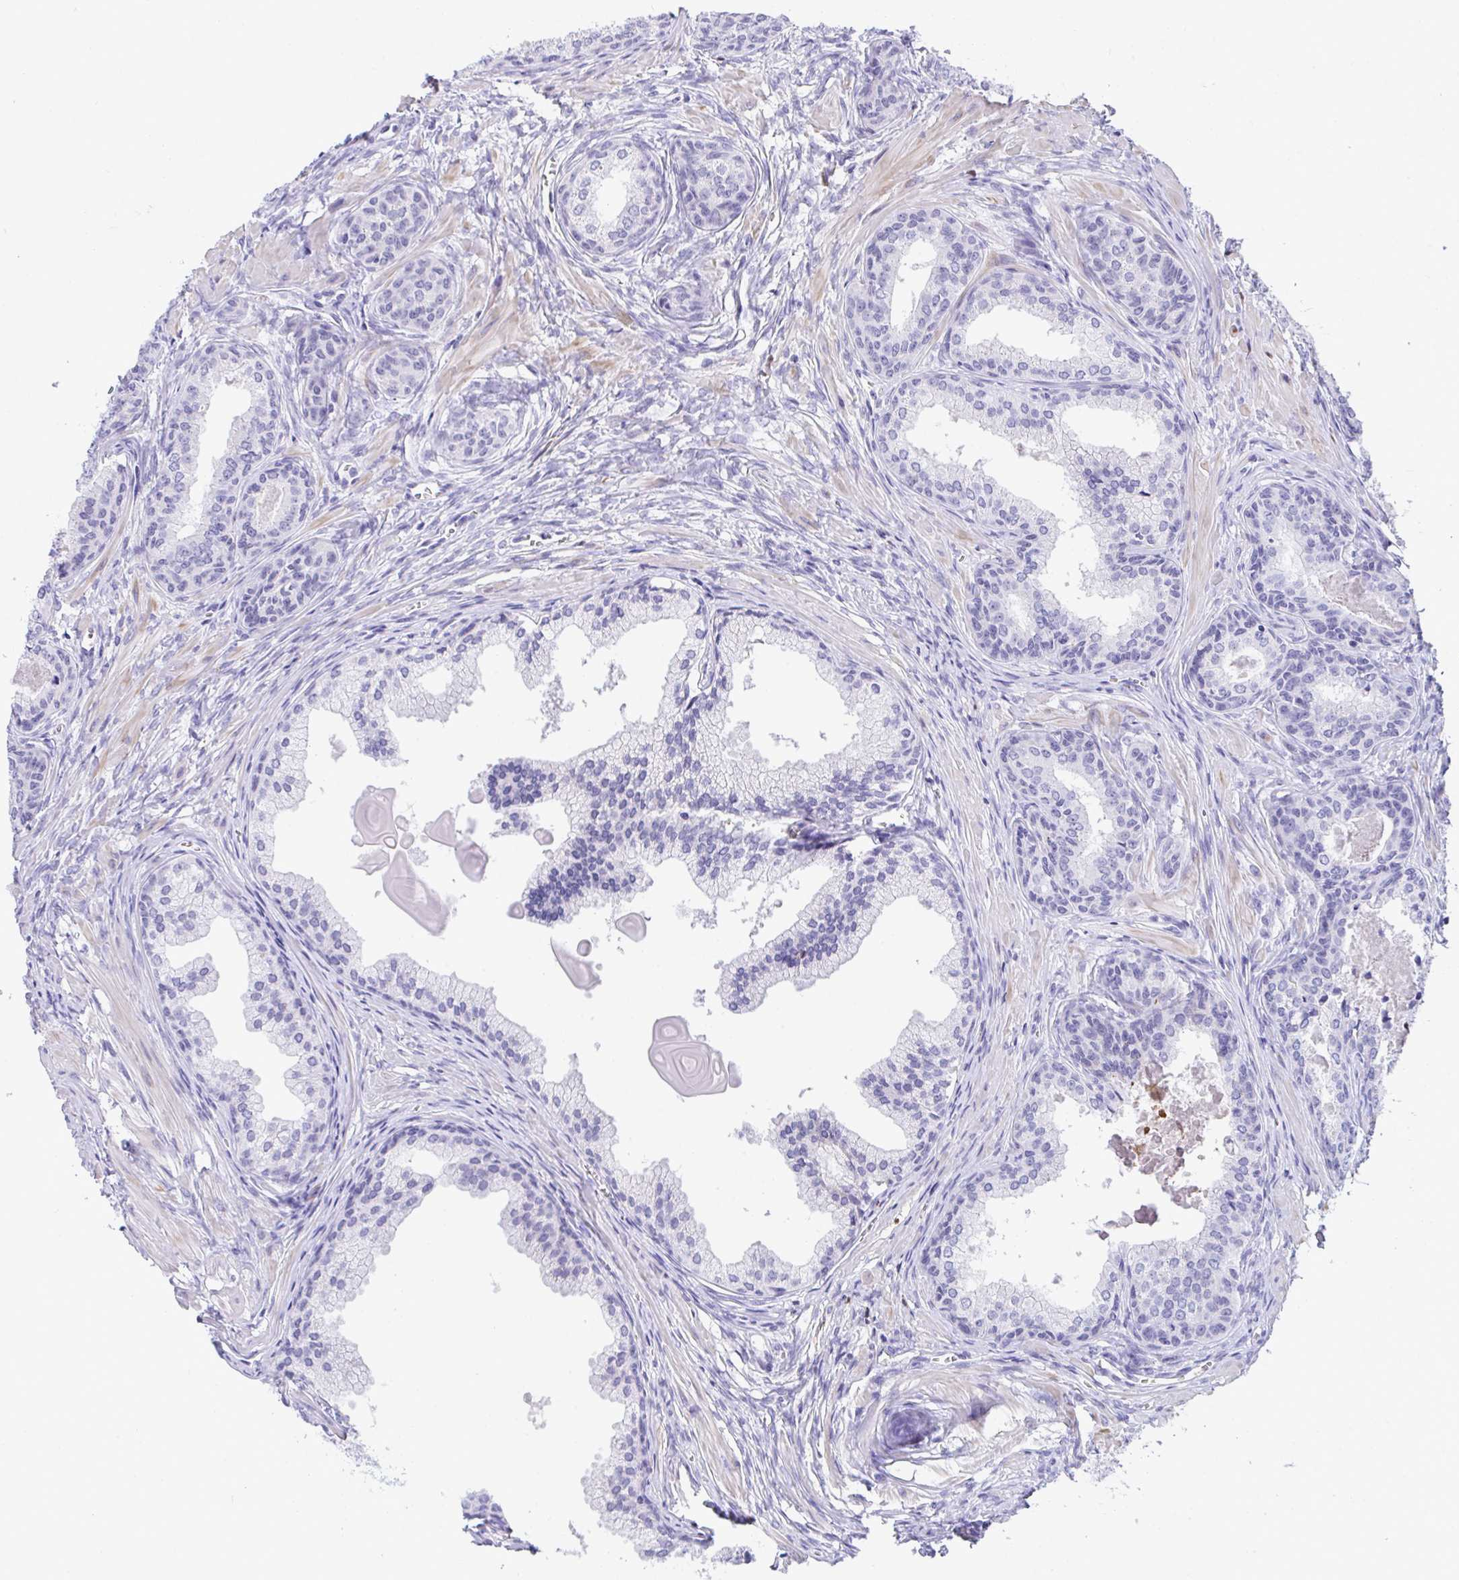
{"staining": {"intensity": "negative", "quantity": "none", "location": "none"}, "tissue": "prostate cancer", "cell_type": "Tumor cells", "image_type": "cancer", "snomed": [{"axis": "morphology", "description": "Adenocarcinoma, High grade"}, {"axis": "topography", "description": "Prostate"}], "caption": "Immunohistochemical staining of human high-grade adenocarcinoma (prostate) displays no significant expression in tumor cells. Brightfield microscopy of immunohistochemistry (IHC) stained with DAB (3,3'-diaminobenzidine) (brown) and hematoxylin (blue), captured at high magnification.", "gene": "KMT2E", "patient": {"sex": "male", "age": 68}}